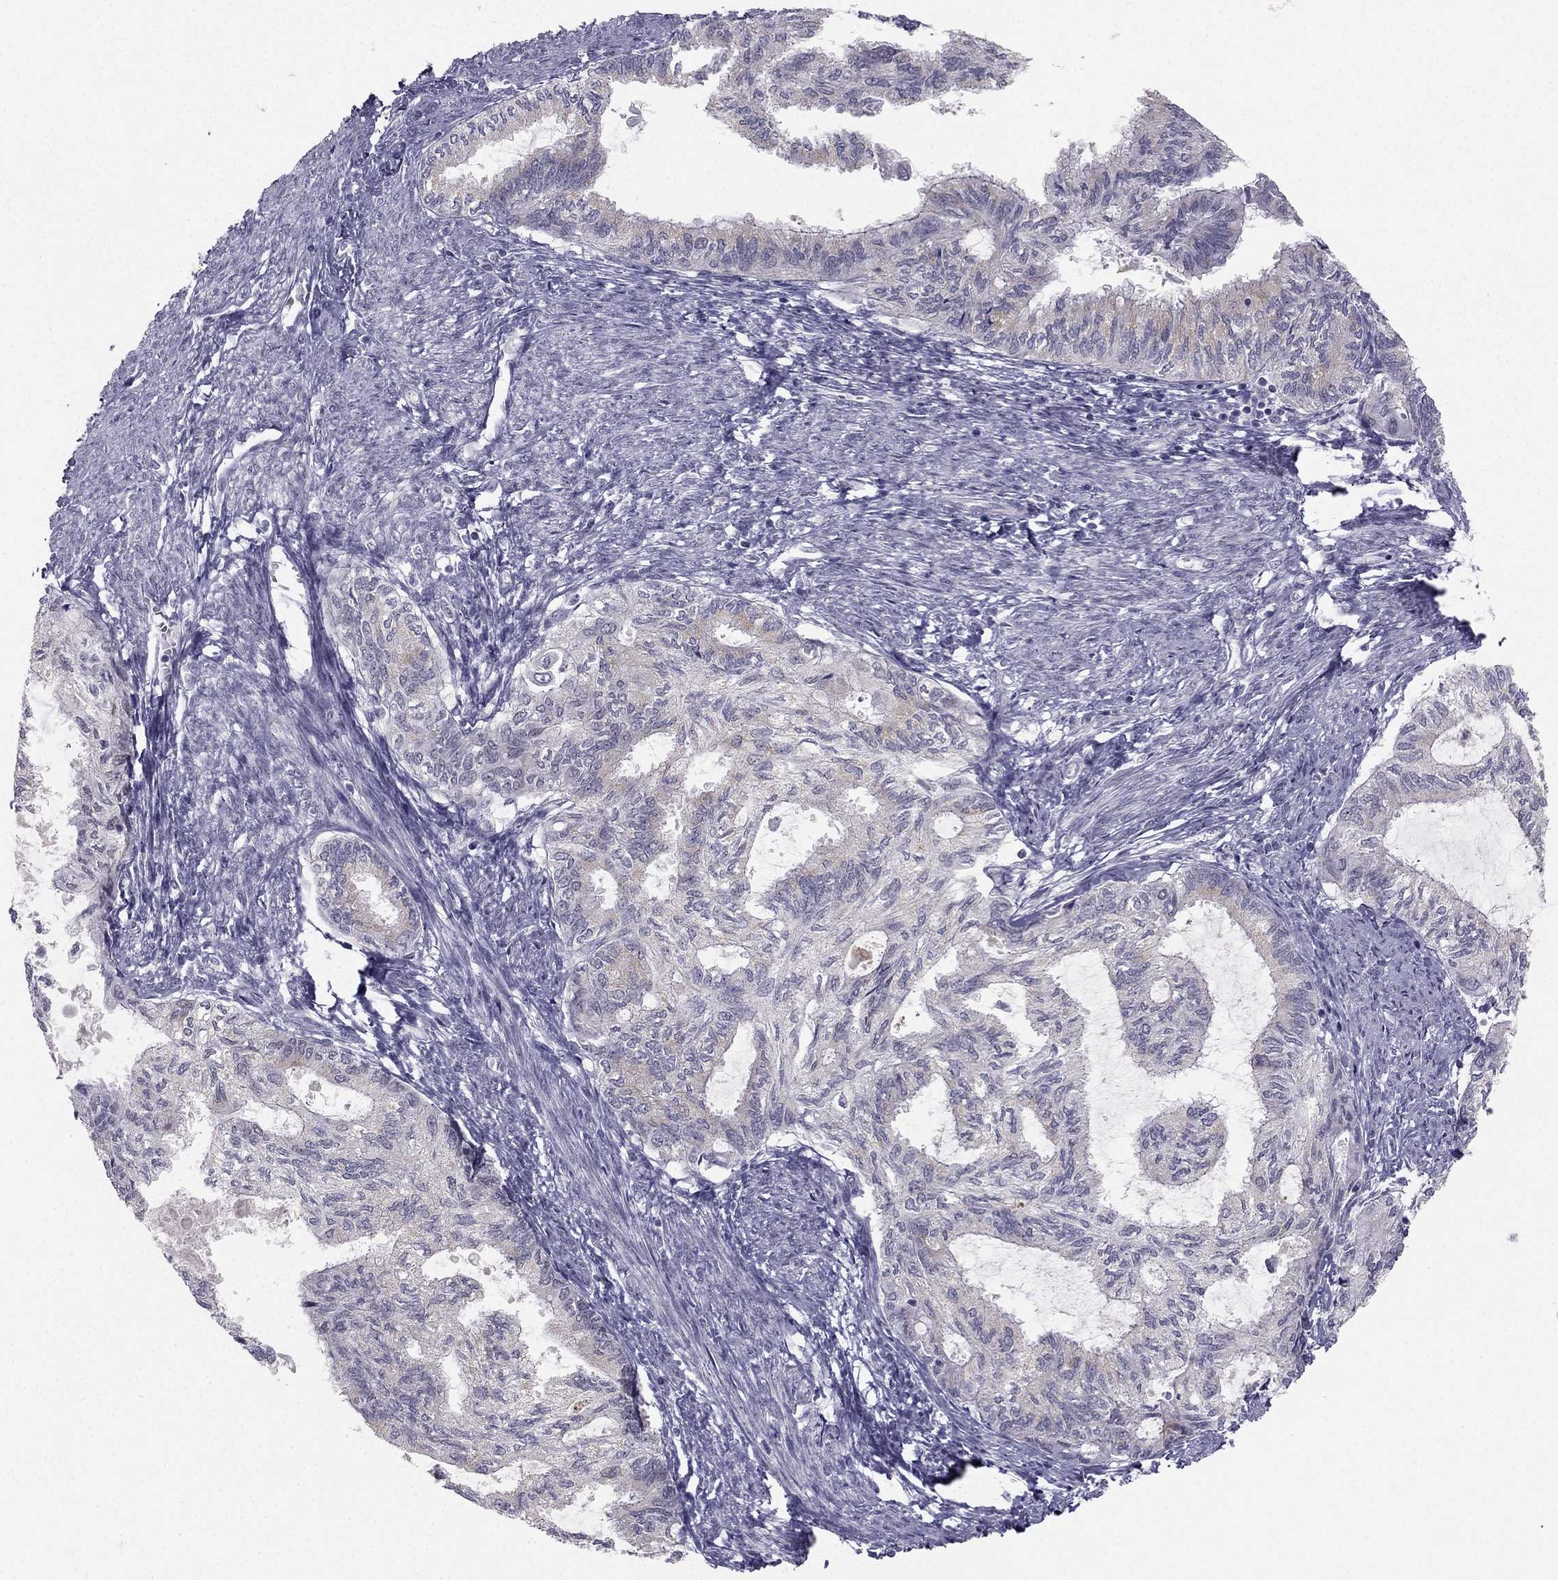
{"staining": {"intensity": "weak", "quantity": "25%-75%", "location": "cytoplasmic/membranous"}, "tissue": "endometrial cancer", "cell_type": "Tumor cells", "image_type": "cancer", "snomed": [{"axis": "morphology", "description": "Adenocarcinoma, NOS"}, {"axis": "topography", "description": "Endometrium"}], "caption": "This is an image of immunohistochemistry (IHC) staining of endometrial adenocarcinoma, which shows weak staining in the cytoplasmic/membranous of tumor cells.", "gene": "TRPS1", "patient": {"sex": "female", "age": 86}}